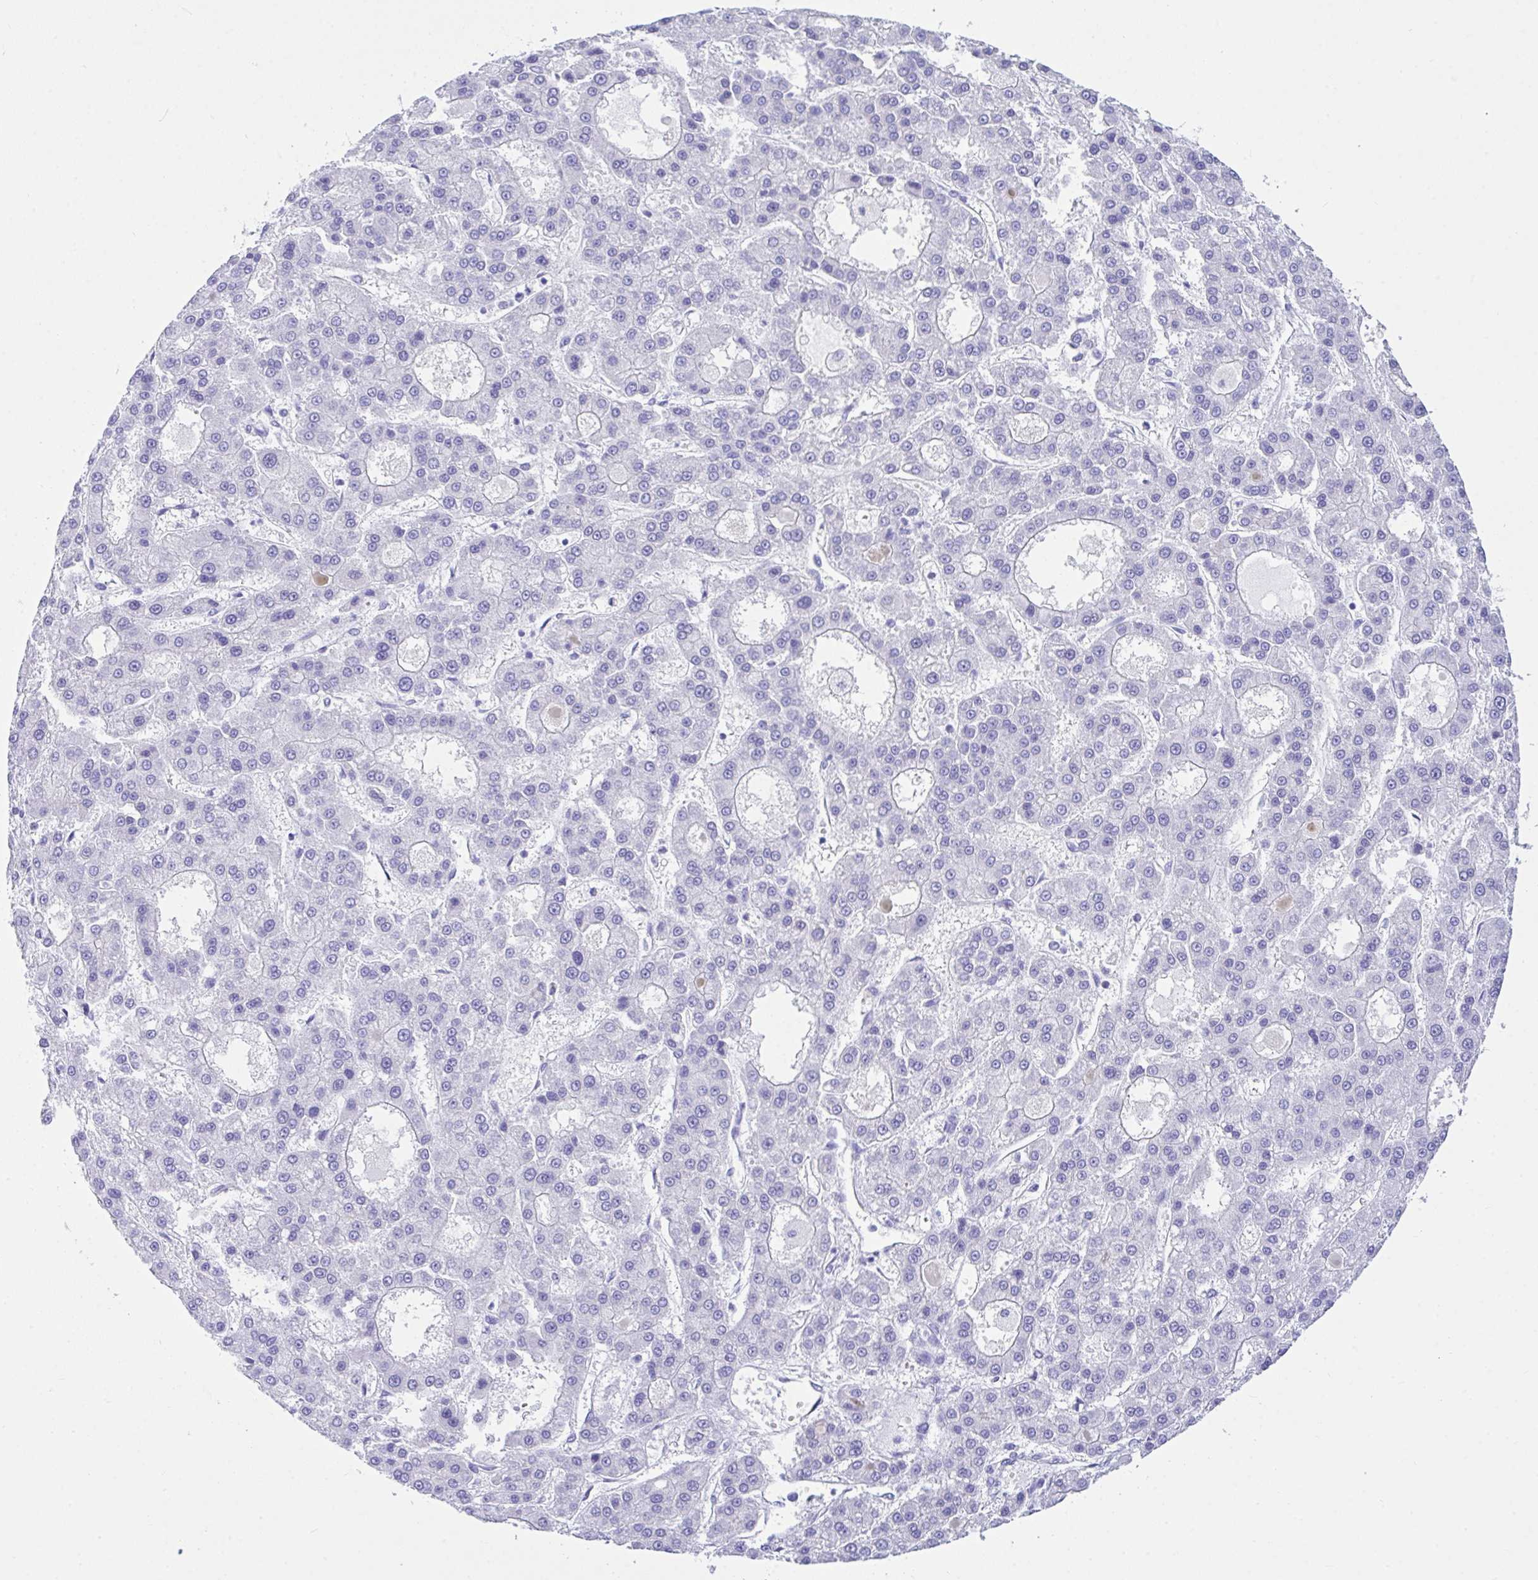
{"staining": {"intensity": "negative", "quantity": "none", "location": "none"}, "tissue": "liver cancer", "cell_type": "Tumor cells", "image_type": "cancer", "snomed": [{"axis": "morphology", "description": "Carcinoma, Hepatocellular, NOS"}, {"axis": "topography", "description": "Liver"}], "caption": "An immunohistochemistry (IHC) photomicrograph of hepatocellular carcinoma (liver) is shown. There is no staining in tumor cells of hepatocellular carcinoma (liver). The staining was performed using DAB to visualize the protein expression in brown, while the nuclei were stained in blue with hematoxylin (Magnification: 20x).", "gene": "BEST4", "patient": {"sex": "male", "age": 70}}